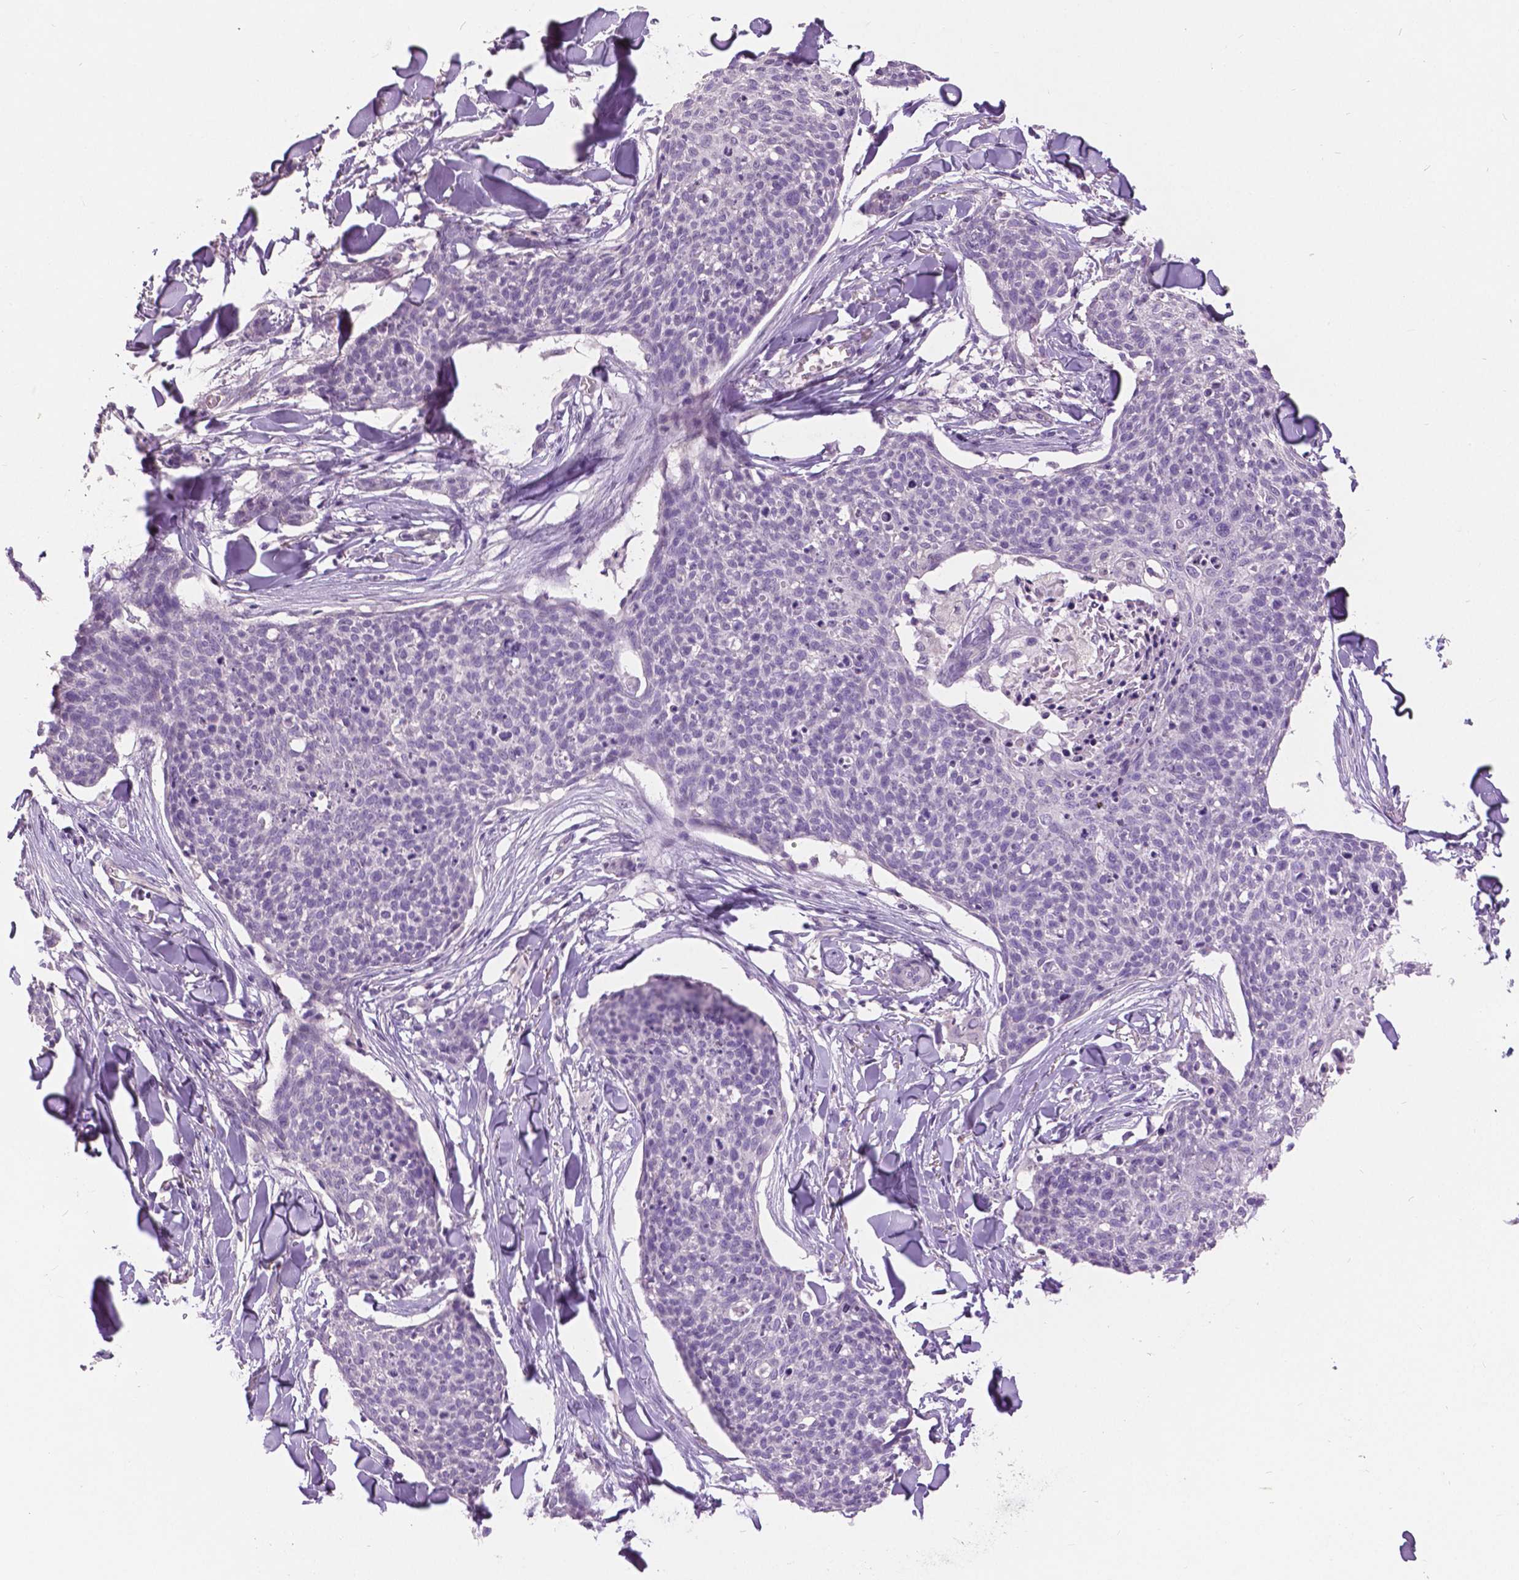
{"staining": {"intensity": "negative", "quantity": "none", "location": "none"}, "tissue": "skin cancer", "cell_type": "Tumor cells", "image_type": "cancer", "snomed": [{"axis": "morphology", "description": "Squamous cell carcinoma, NOS"}, {"axis": "topography", "description": "Skin"}, {"axis": "topography", "description": "Vulva"}], "caption": "Skin cancer (squamous cell carcinoma) stained for a protein using immunohistochemistry (IHC) demonstrates no positivity tumor cells.", "gene": "GRIN2A", "patient": {"sex": "female", "age": 75}}